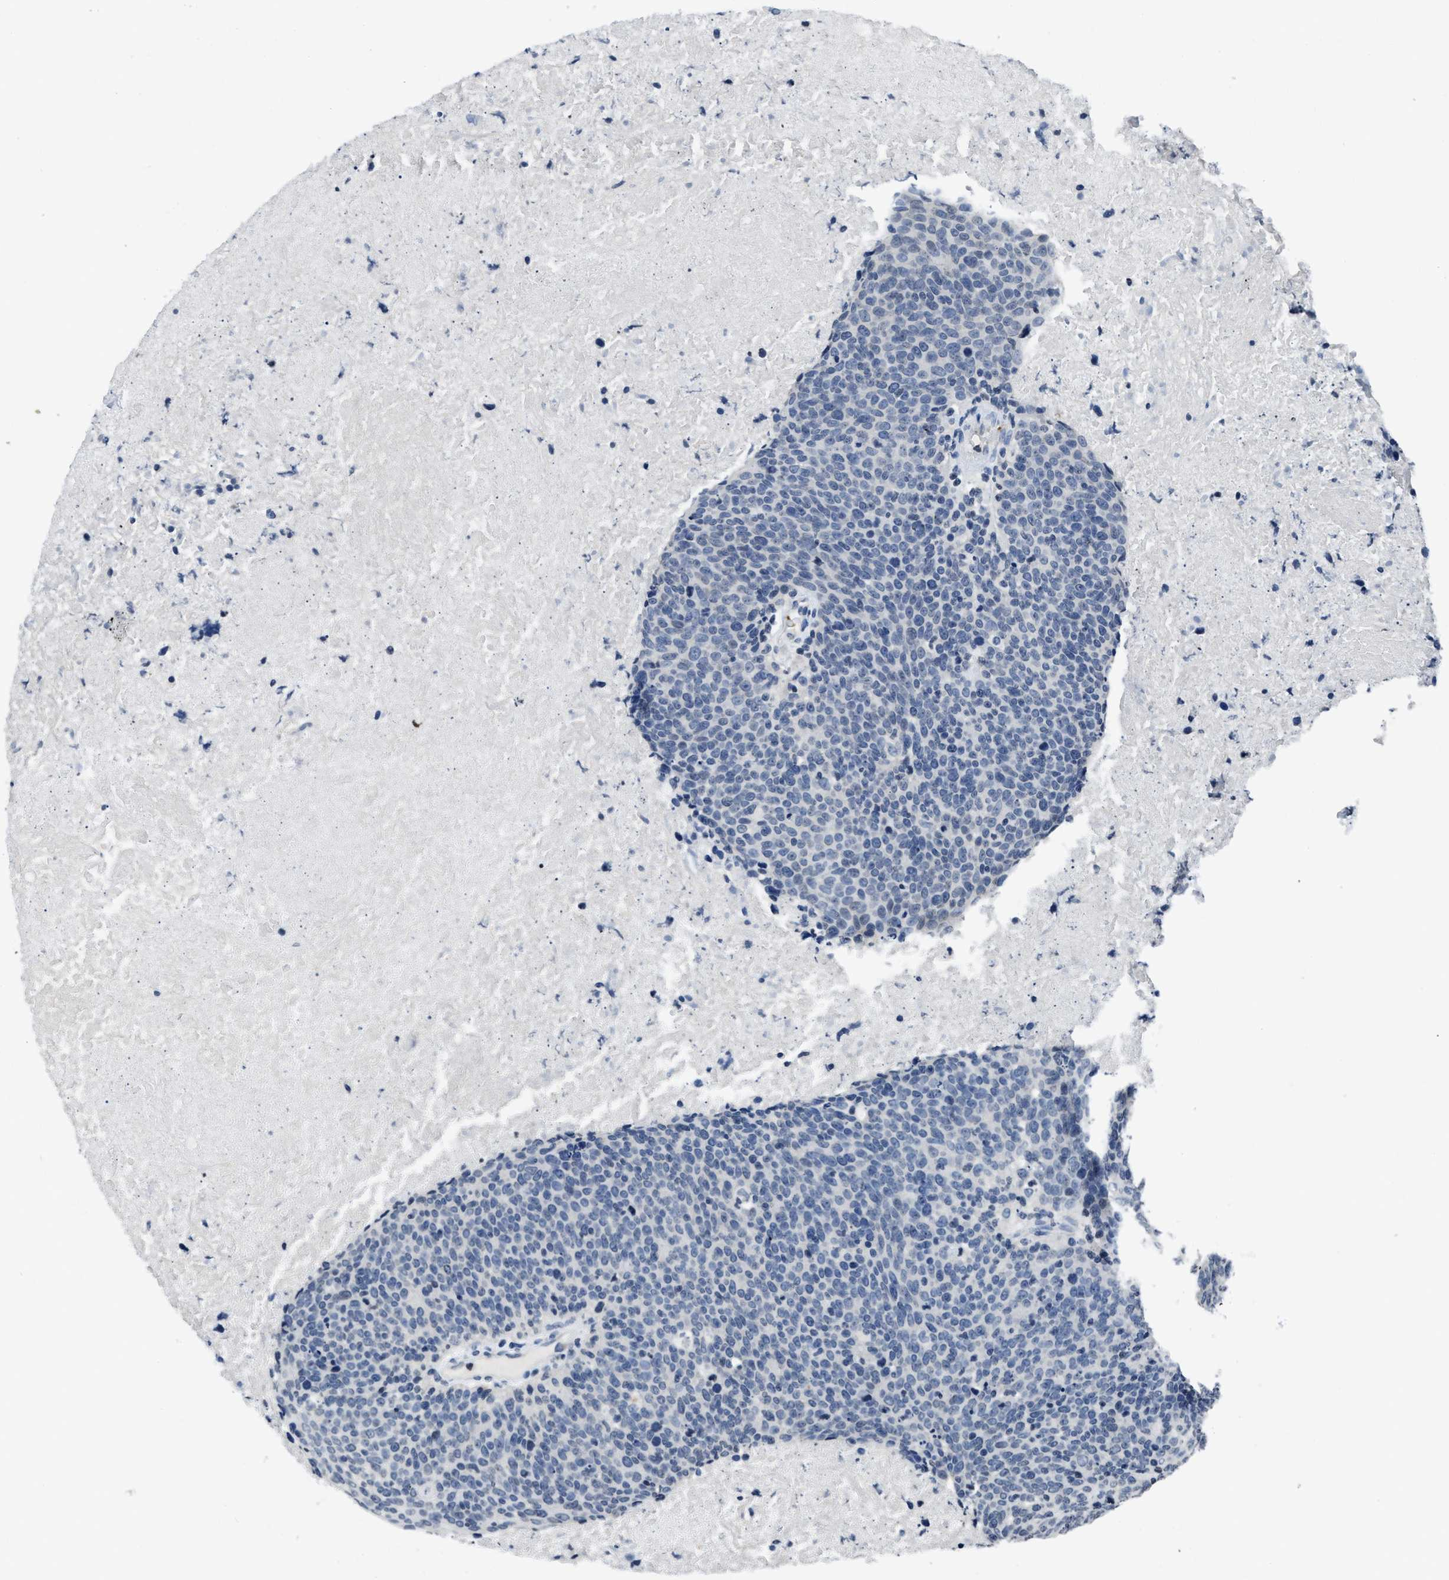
{"staining": {"intensity": "negative", "quantity": "none", "location": "none"}, "tissue": "head and neck cancer", "cell_type": "Tumor cells", "image_type": "cancer", "snomed": [{"axis": "morphology", "description": "Squamous cell carcinoma, NOS"}, {"axis": "morphology", "description": "Squamous cell carcinoma, metastatic, NOS"}, {"axis": "topography", "description": "Lymph node"}, {"axis": "topography", "description": "Head-Neck"}], "caption": "Metastatic squamous cell carcinoma (head and neck) was stained to show a protein in brown. There is no significant expression in tumor cells.", "gene": "ITGA2B", "patient": {"sex": "male", "age": 62}}